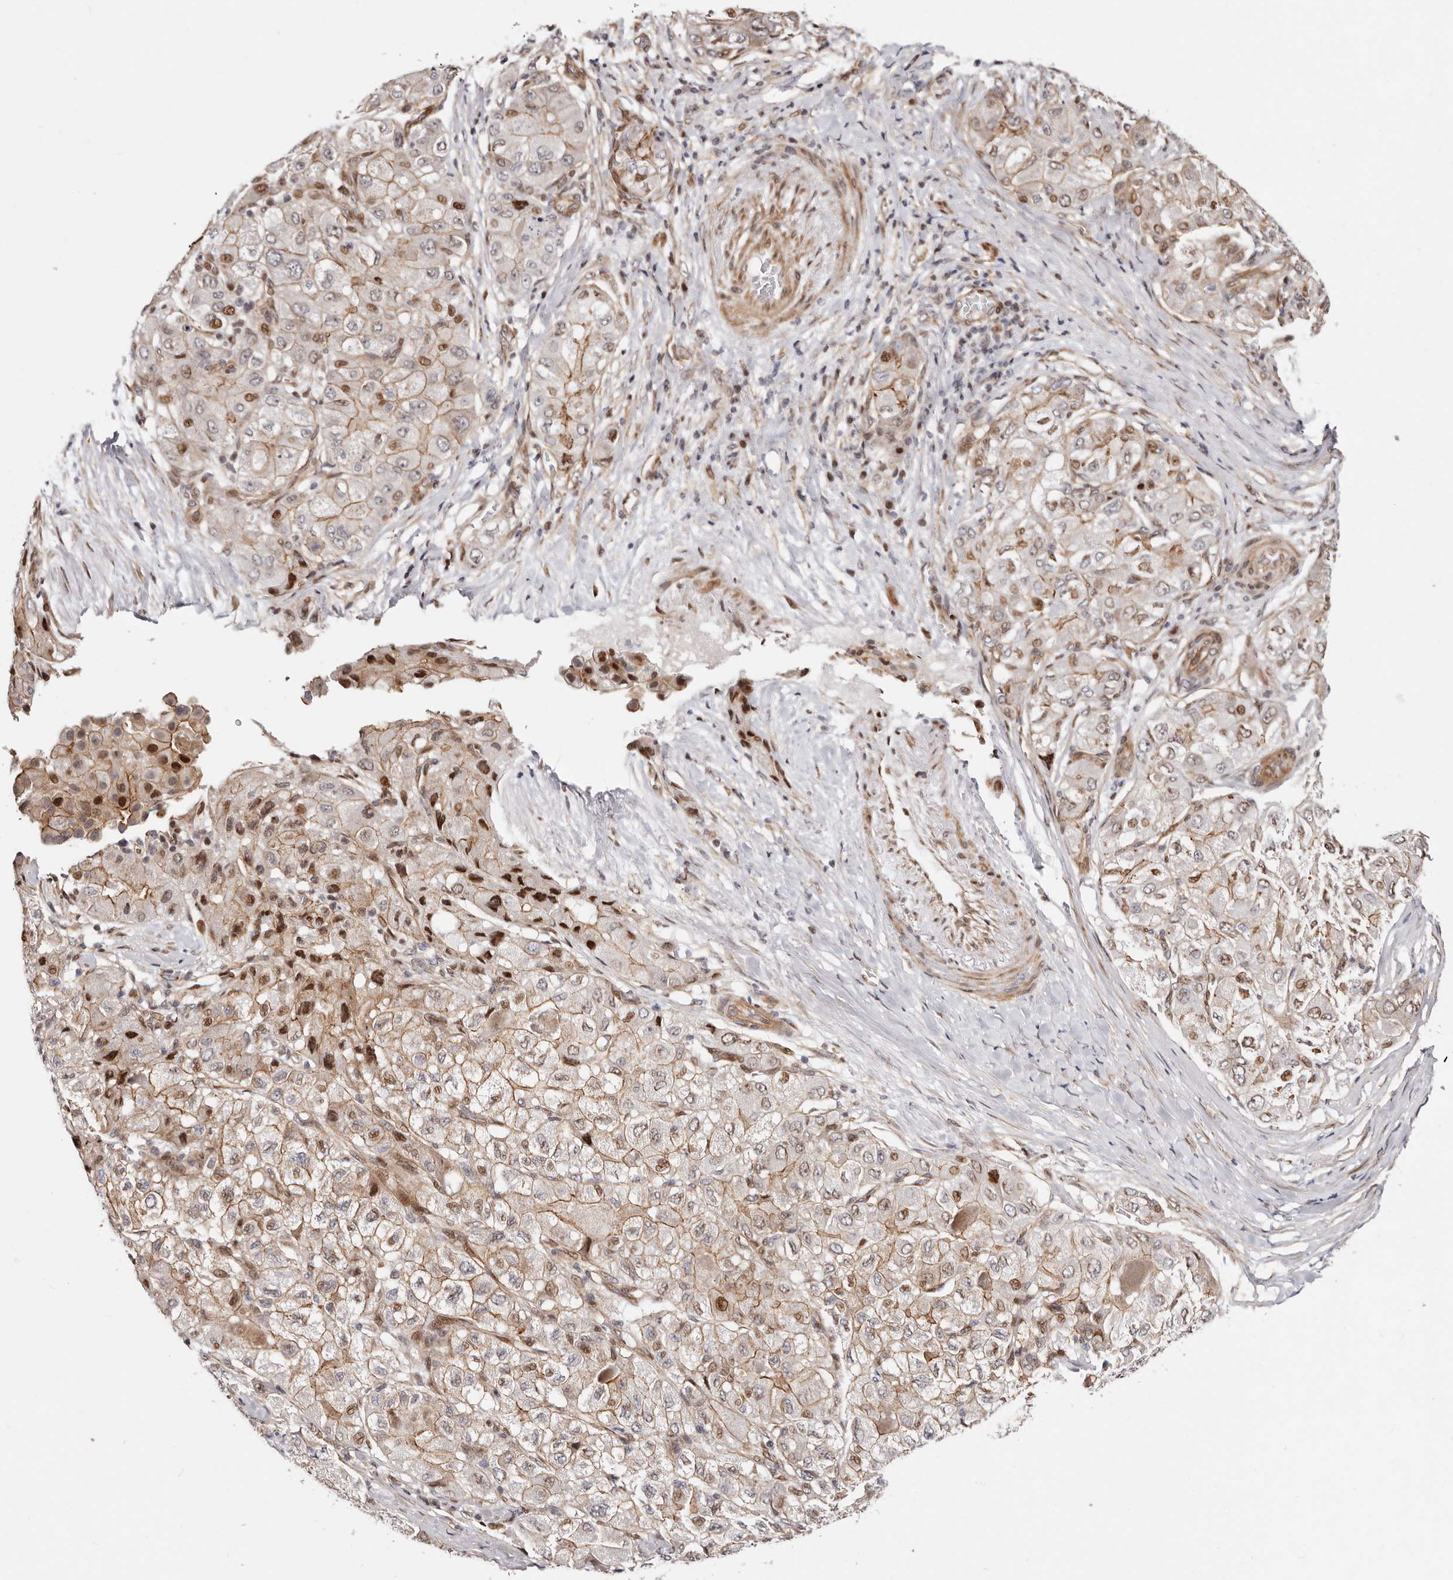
{"staining": {"intensity": "strong", "quantity": "<25%", "location": "cytoplasmic/membranous,nuclear"}, "tissue": "liver cancer", "cell_type": "Tumor cells", "image_type": "cancer", "snomed": [{"axis": "morphology", "description": "Carcinoma, Hepatocellular, NOS"}, {"axis": "topography", "description": "Liver"}], "caption": "Liver hepatocellular carcinoma tissue exhibits strong cytoplasmic/membranous and nuclear positivity in about <25% of tumor cells, visualized by immunohistochemistry. Immunohistochemistry stains the protein in brown and the nuclei are stained blue.", "gene": "EPHX3", "patient": {"sex": "male", "age": 80}}